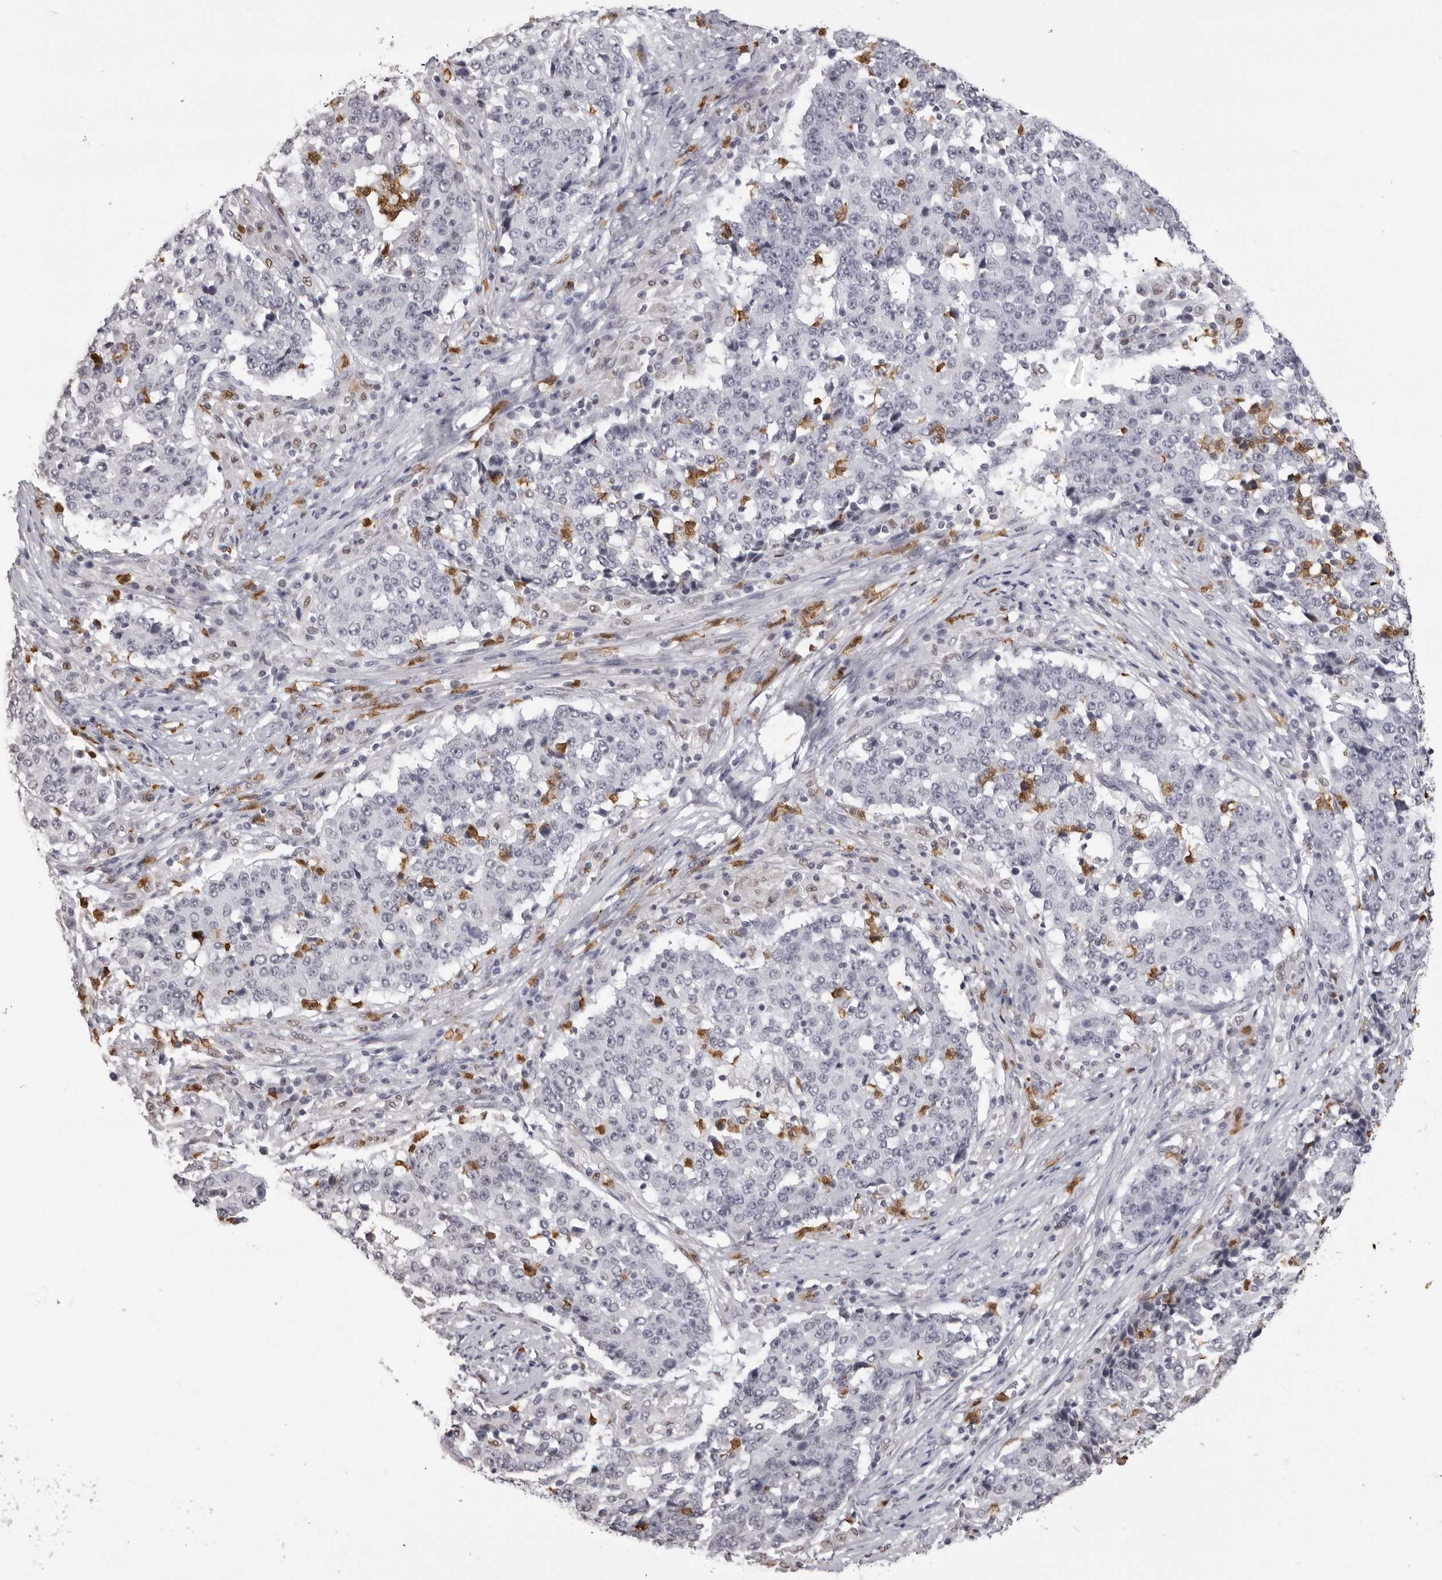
{"staining": {"intensity": "negative", "quantity": "none", "location": "none"}, "tissue": "stomach cancer", "cell_type": "Tumor cells", "image_type": "cancer", "snomed": [{"axis": "morphology", "description": "Adenocarcinoma, NOS"}, {"axis": "topography", "description": "Stomach"}], "caption": "This is an immunohistochemistry histopathology image of human stomach cancer (adenocarcinoma). There is no positivity in tumor cells.", "gene": "IL31", "patient": {"sex": "male", "age": 59}}